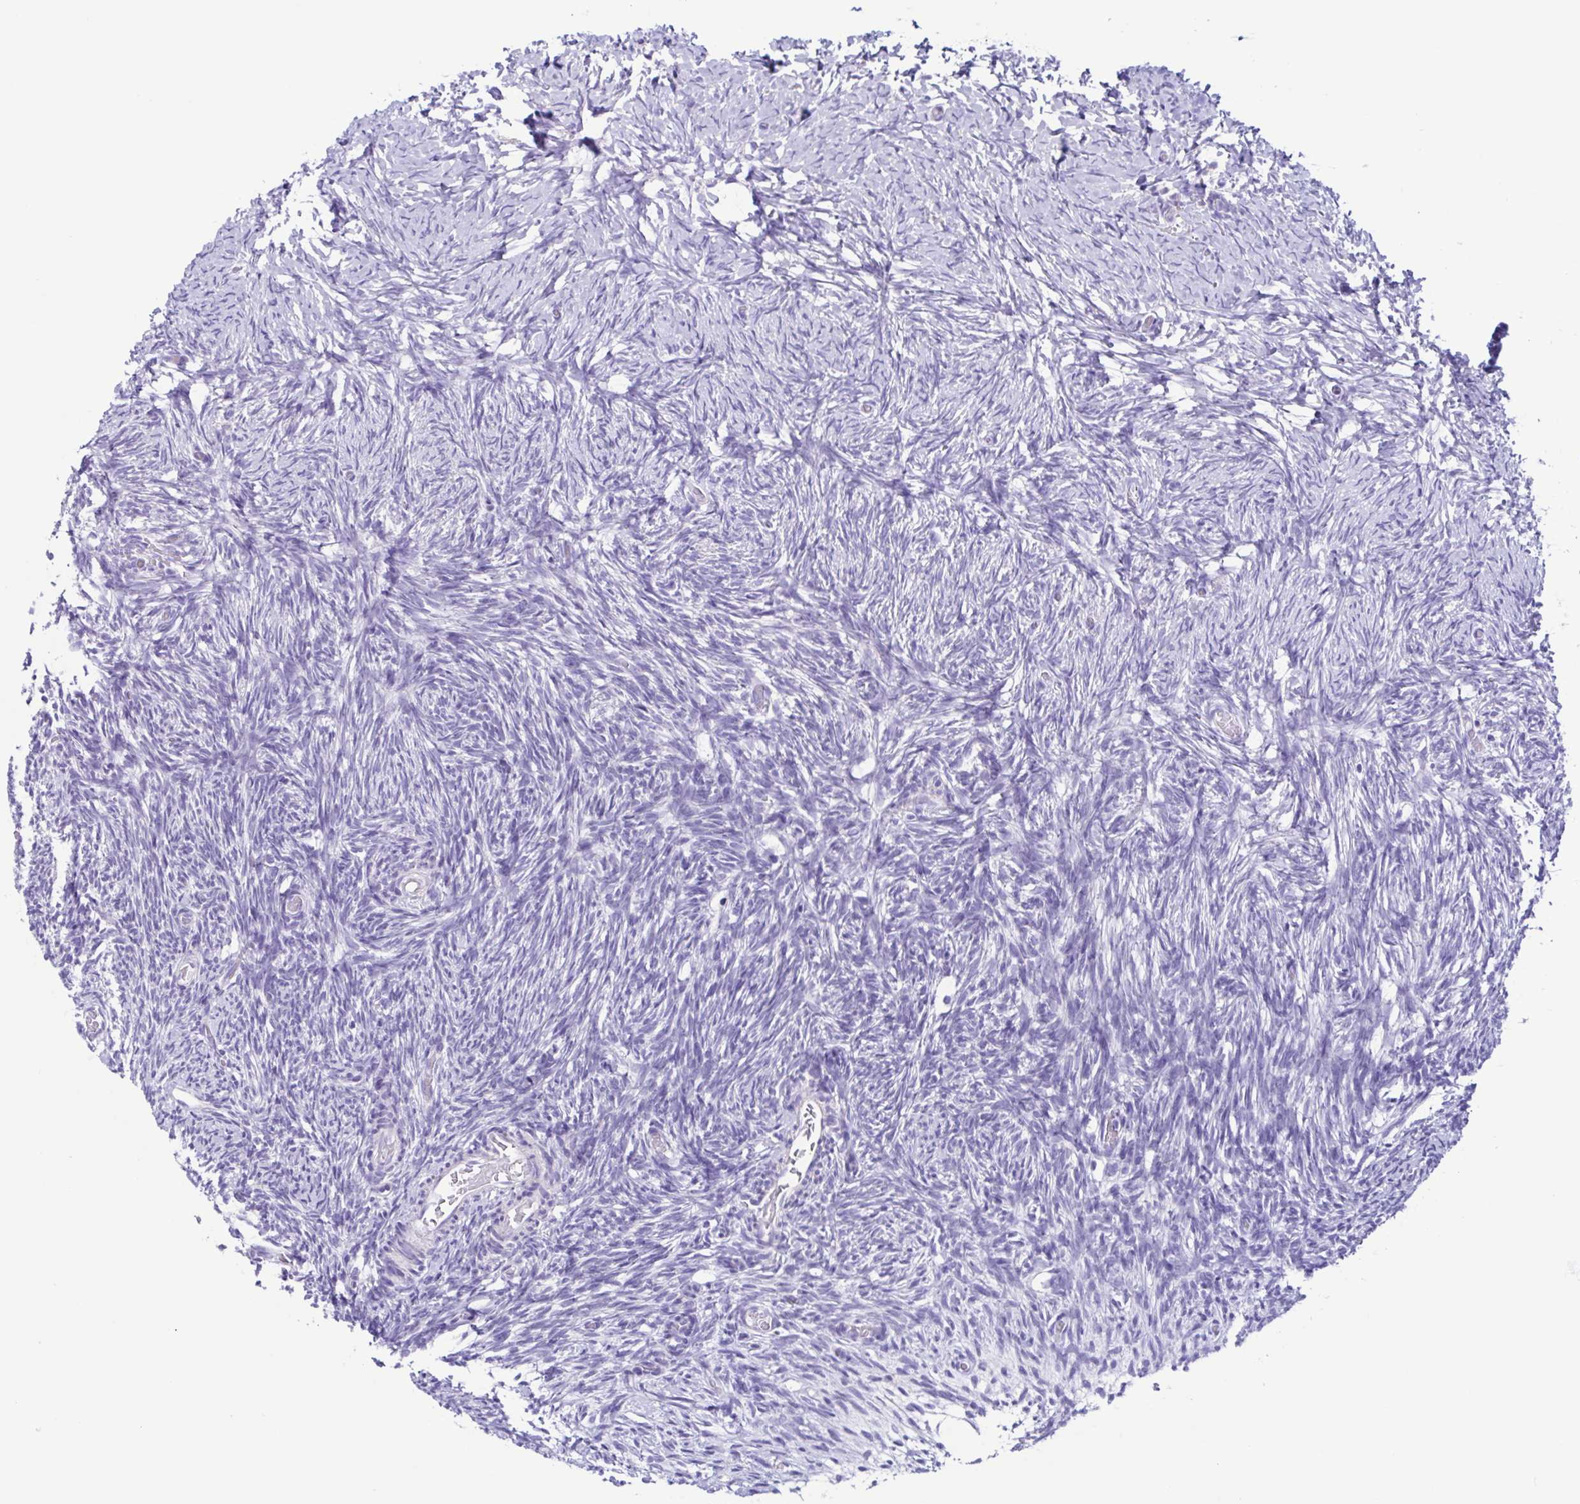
{"staining": {"intensity": "negative", "quantity": "none", "location": "none"}, "tissue": "ovary", "cell_type": "Follicle cells", "image_type": "normal", "snomed": [{"axis": "morphology", "description": "Normal tissue, NOS"}, {"axis": "topography", "description": "Ovary"}], "caption": "The image displays no staining of follicle cells in unremarkable ovary. Brightfield microscopy of immunohistochemistry stained with DAB (brown) and hematoxylin (blue), captured at high magnification.", "gene": "ACTRT3", "patient": {"sex": "female", "age": 39}}